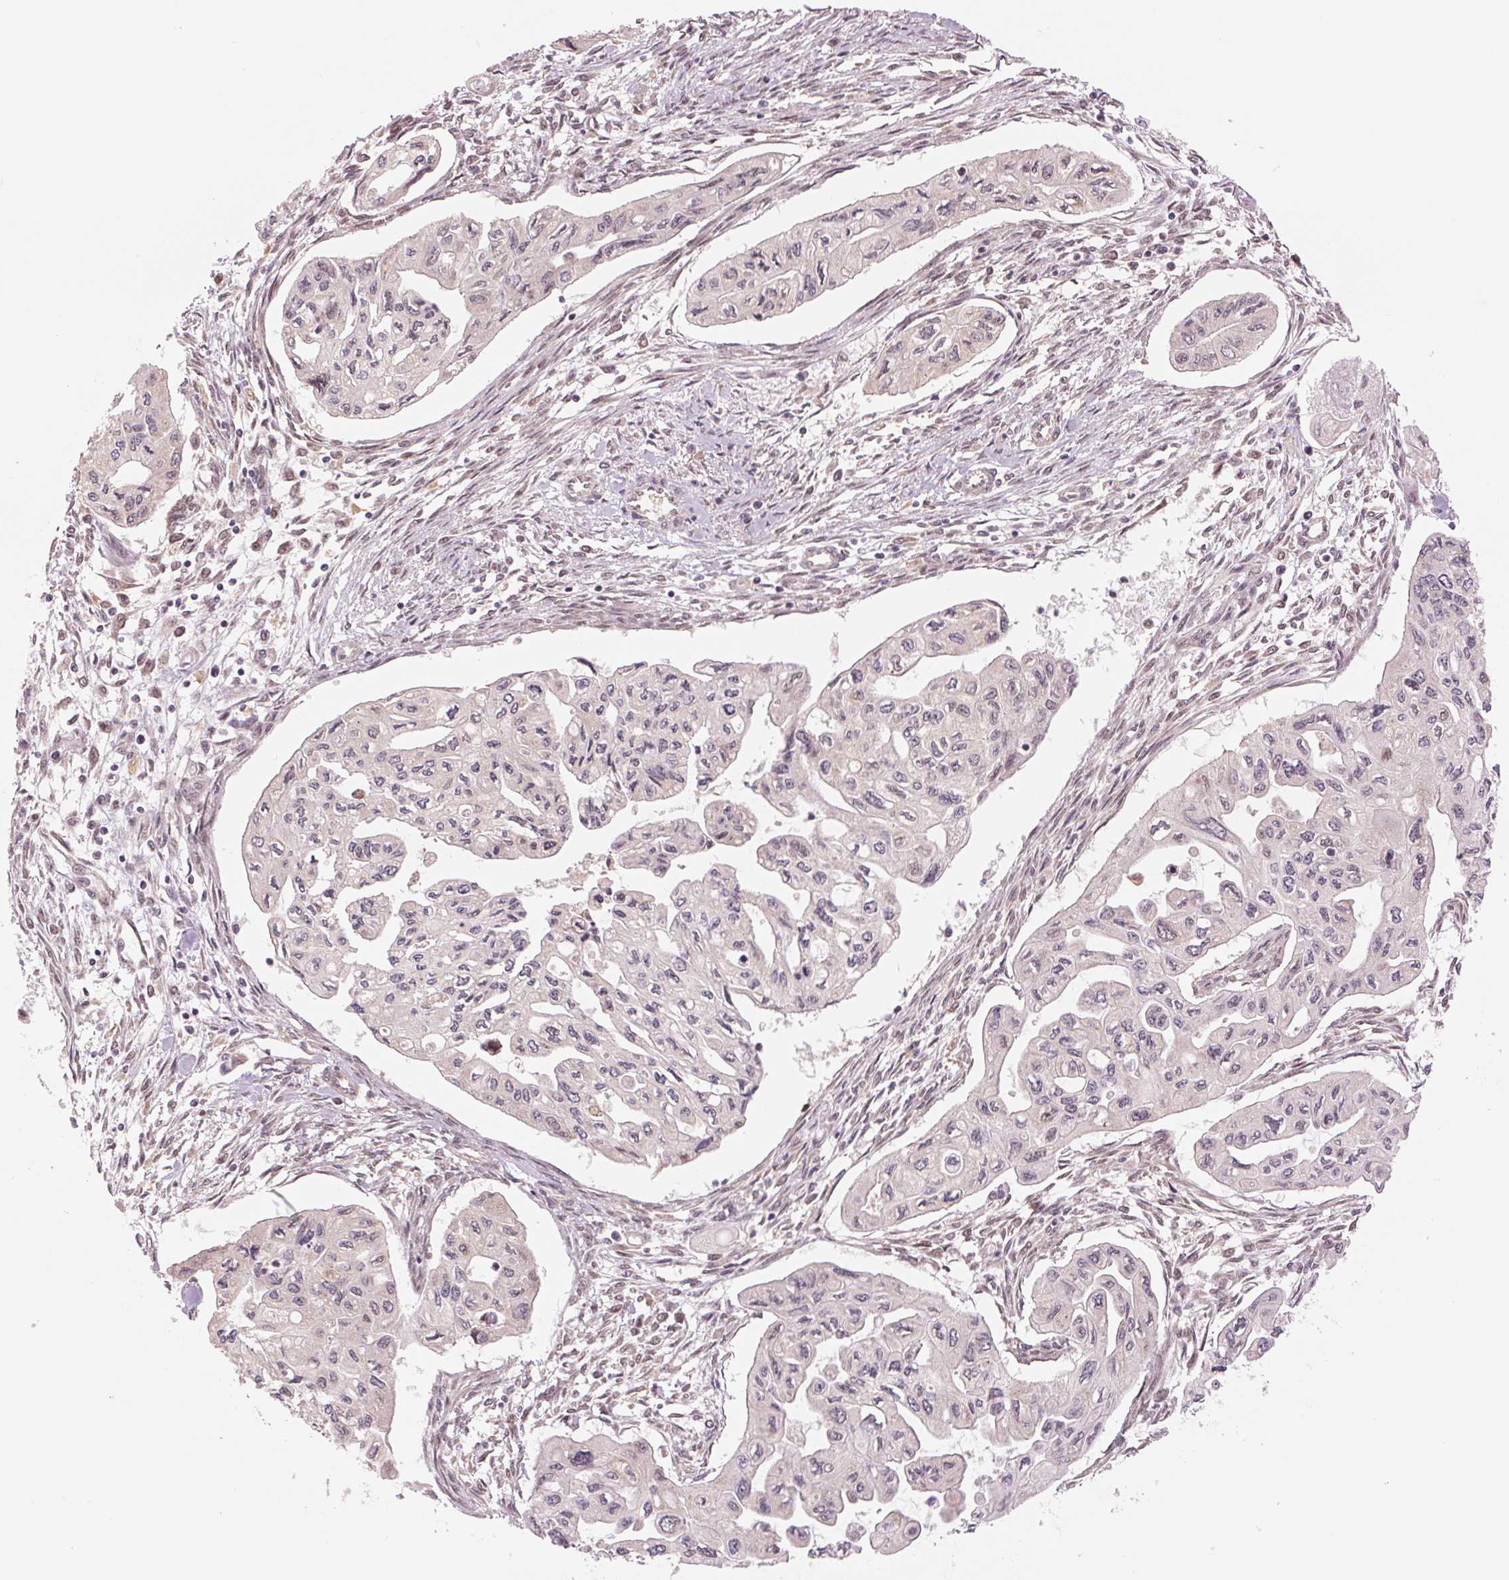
{"staining": {"intensity": "negative", "quantity": "none", "location": "none"}, "tissue": "pancreatic cancer", "cell_type": "Tumor cells", "image_type": "cancer", "snomed": [{"axis": "morphology", "description": "Adenocarcinoma, NOS"}, {"axis": "topography", "description": "Pancreas"}], "caption": "A high-resolution image shows immunohistochemistry staining of pancreatic cancer, which exhibits no significant positivity in tumor cells.", "gene": "ERI3", "patient": {"sex": "female", "age": 76}}